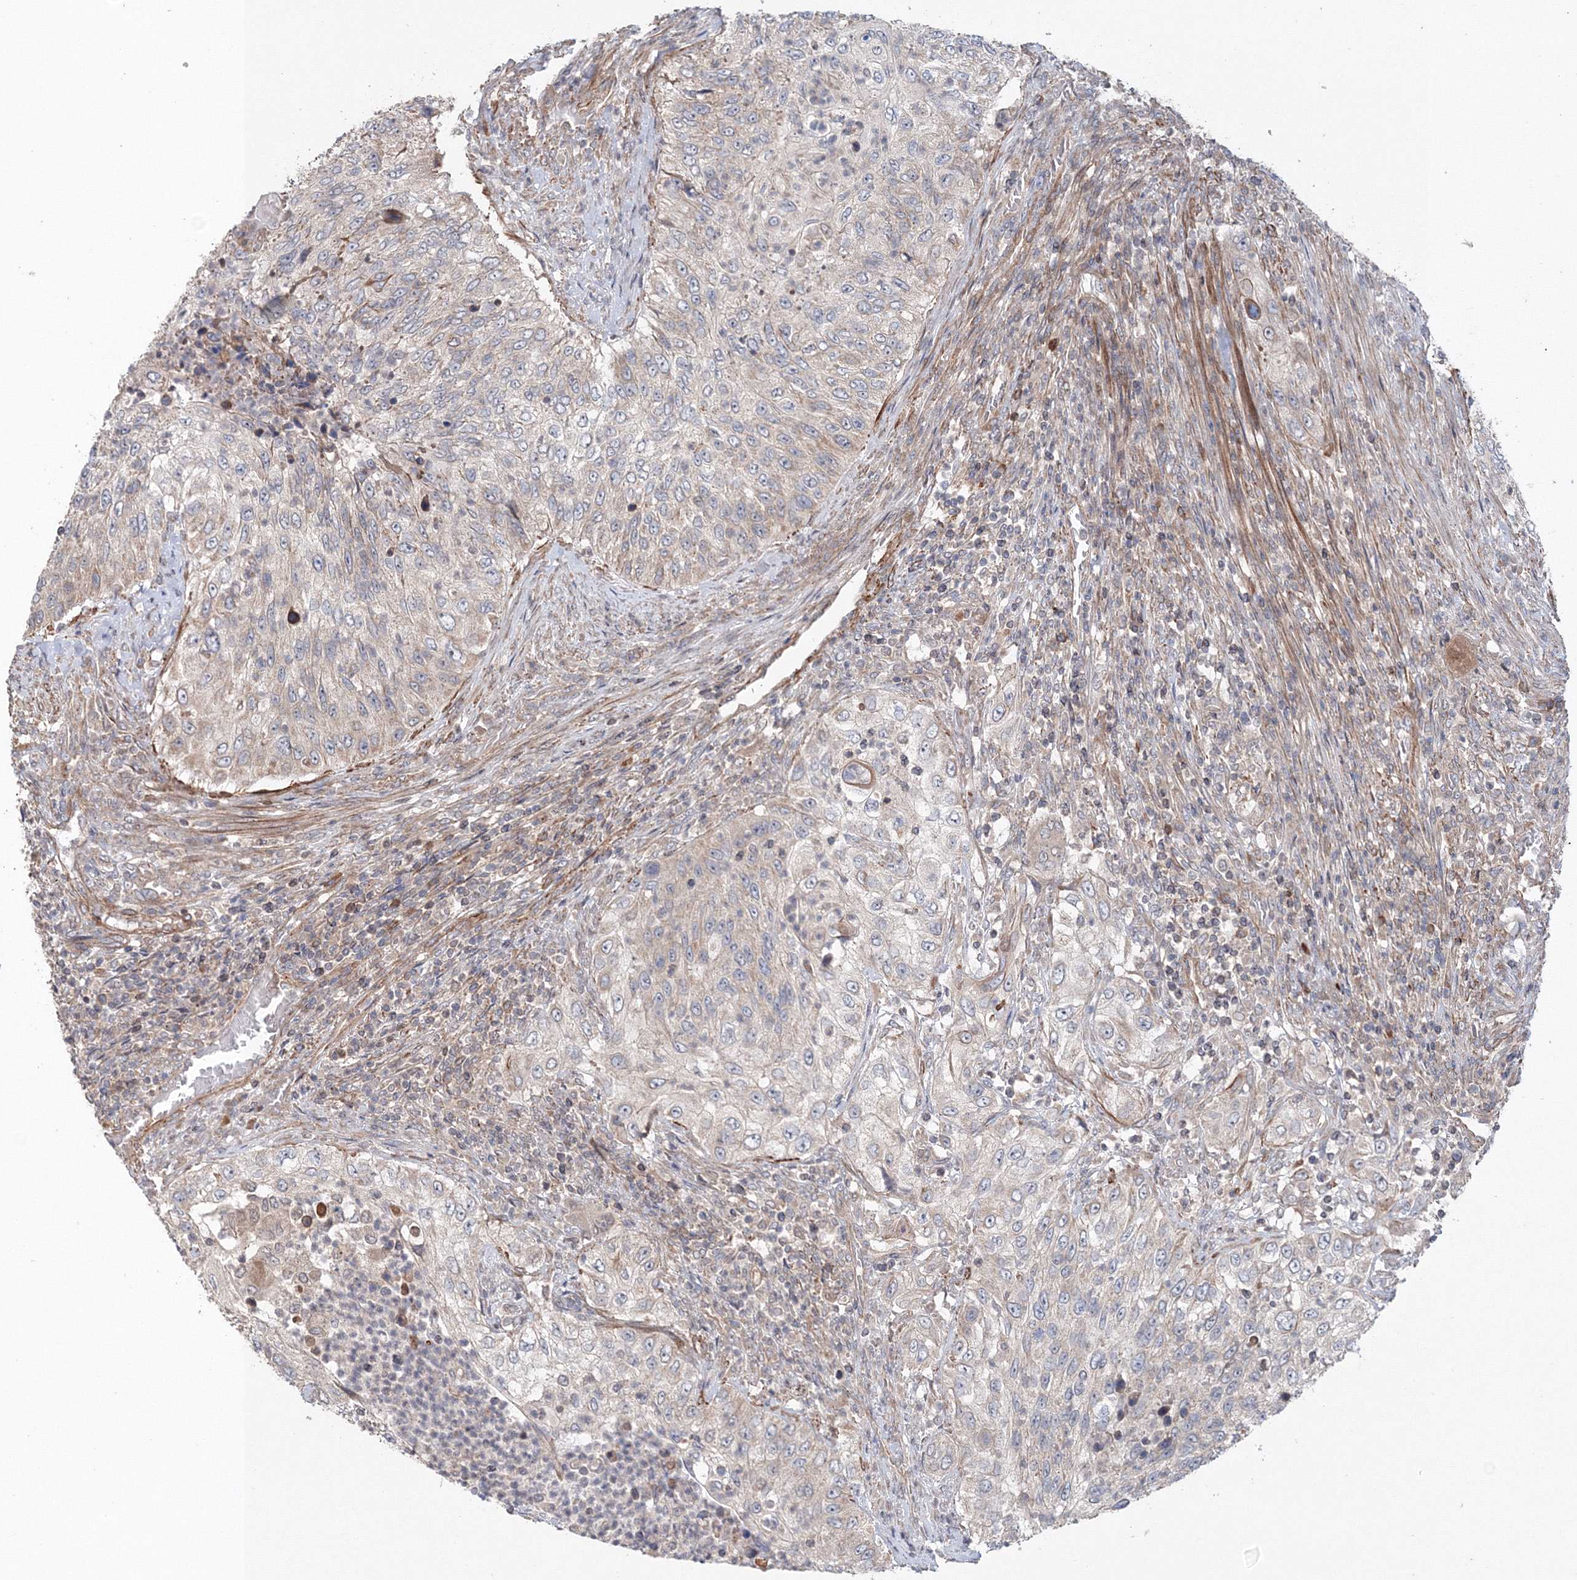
{"staining": {"intensity": "weak", "quantity": "<25%", "location": "cytoplasmic/membranous"}, "tissue": "urothelial cancer", "cell_type": "Tumor cells", "image_type": "cancer", "snomed": [{"axis": "morphology", "description": "Urothelial carcinoma, High grade"}, {"axis": "topography", "description": "Urinary bladder"}], "caption": "Immunohistochemistry (IHC) photomicrograph of human urothelial carcinoma (high-grade) stained for a protein (brown), which reveals no staining in tumor cells.", "gene": "NOA1", "patient": {"sex": "female", "age": 60}}